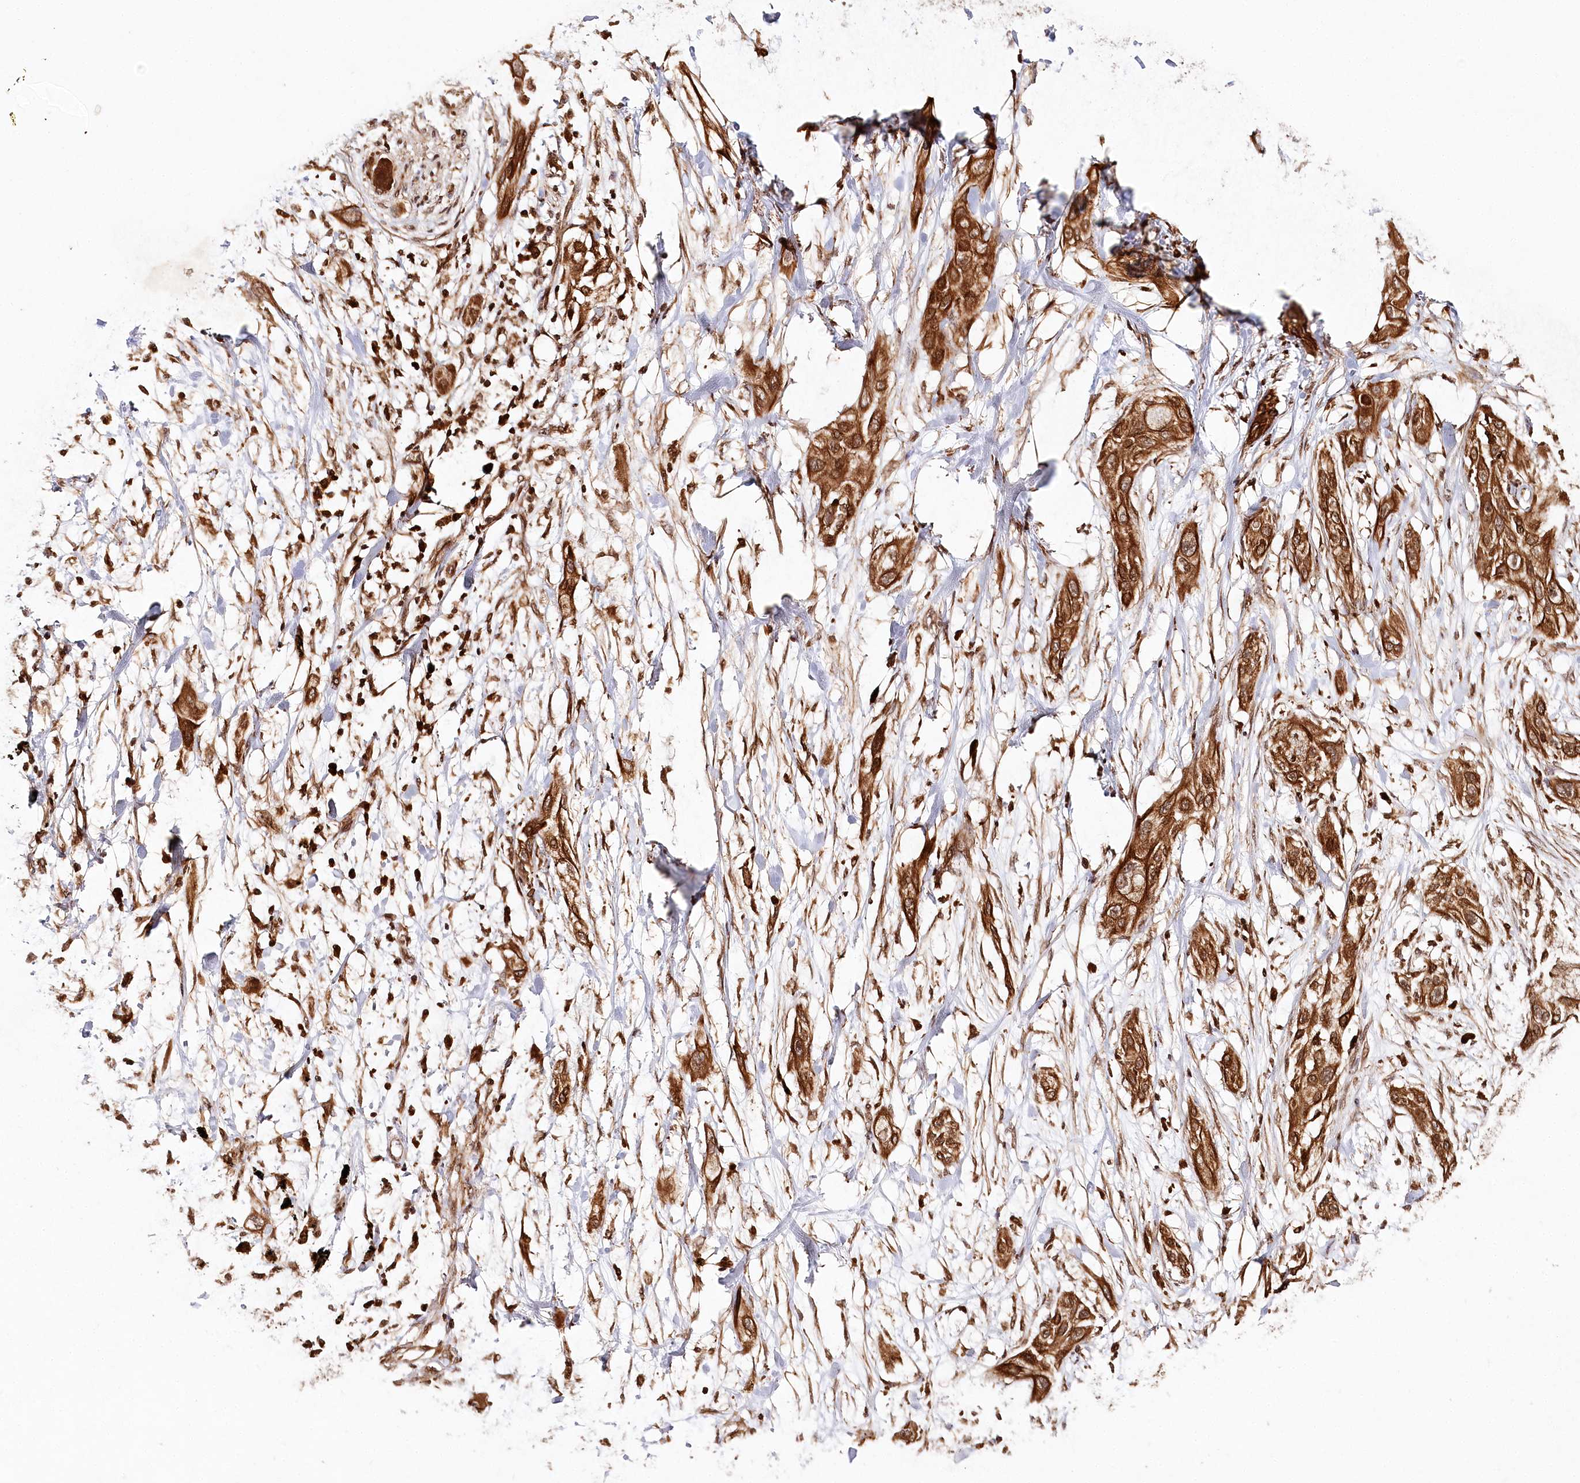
{"staining": {"intensity": "strong", "quantity": ">75%", "location": "cytoplasmic/membranous,nuclear"}, "tissue": "lung cancer", "cell_type": "Tumor cells", "image_type": "cancer", "snomed": [{"axis": "morphology", "description": "Squamous cell carcinoma, NOS"}, {"axis": "topography", "description": "Lung"}], "caption": "Immunohistochemistry (IHC) (DAB) staining of squamous cell carcinoma (lung) demonstrates strong cytoplasmic/membranous and nuclear protein positivity in approximately >75% of tumor cells.", "gene": "ULK2", "patient": {"sex": "female", "age": 47}}